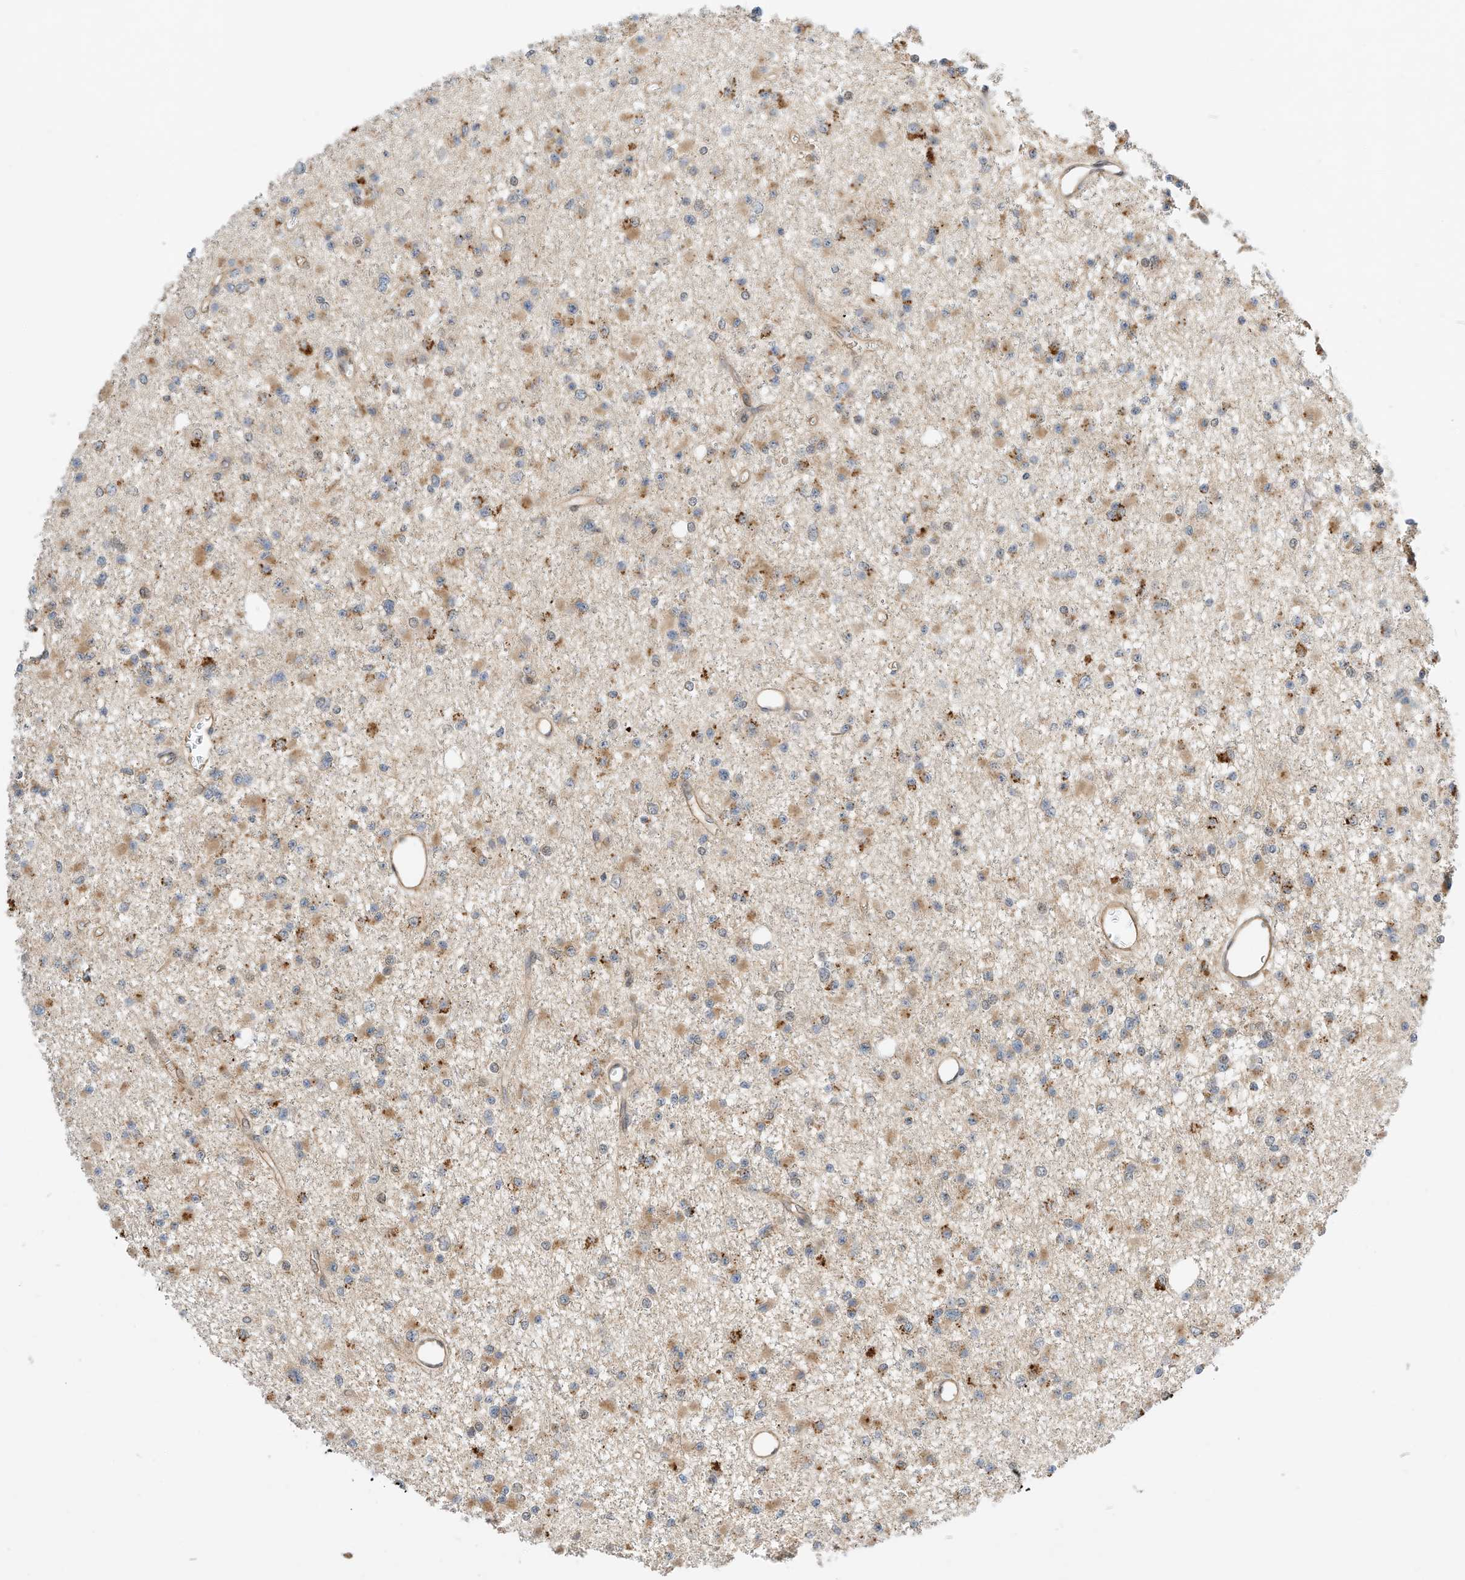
{"staining": {"intensity": "moderate", "quantity": "25%-75%", "location": "cytoplasmic/membranous"}, "tissue": "glioma", "cell_type": "Tumor cells", "image_type": "cancer", "snomed": [{"axis": "morphology", "description": "Glioma, malignant, Low grade"}, {"axis": "topography", "description": "Brain"}], "caption": "Protein expression analysis of malignant glioma (low-grade) displays moderate cytoplasmic/membranous expression in approximately 25%-75% of tumor cells.", "gene": "CPAMD8", "patient": {"sex": "female", "age": 22}}